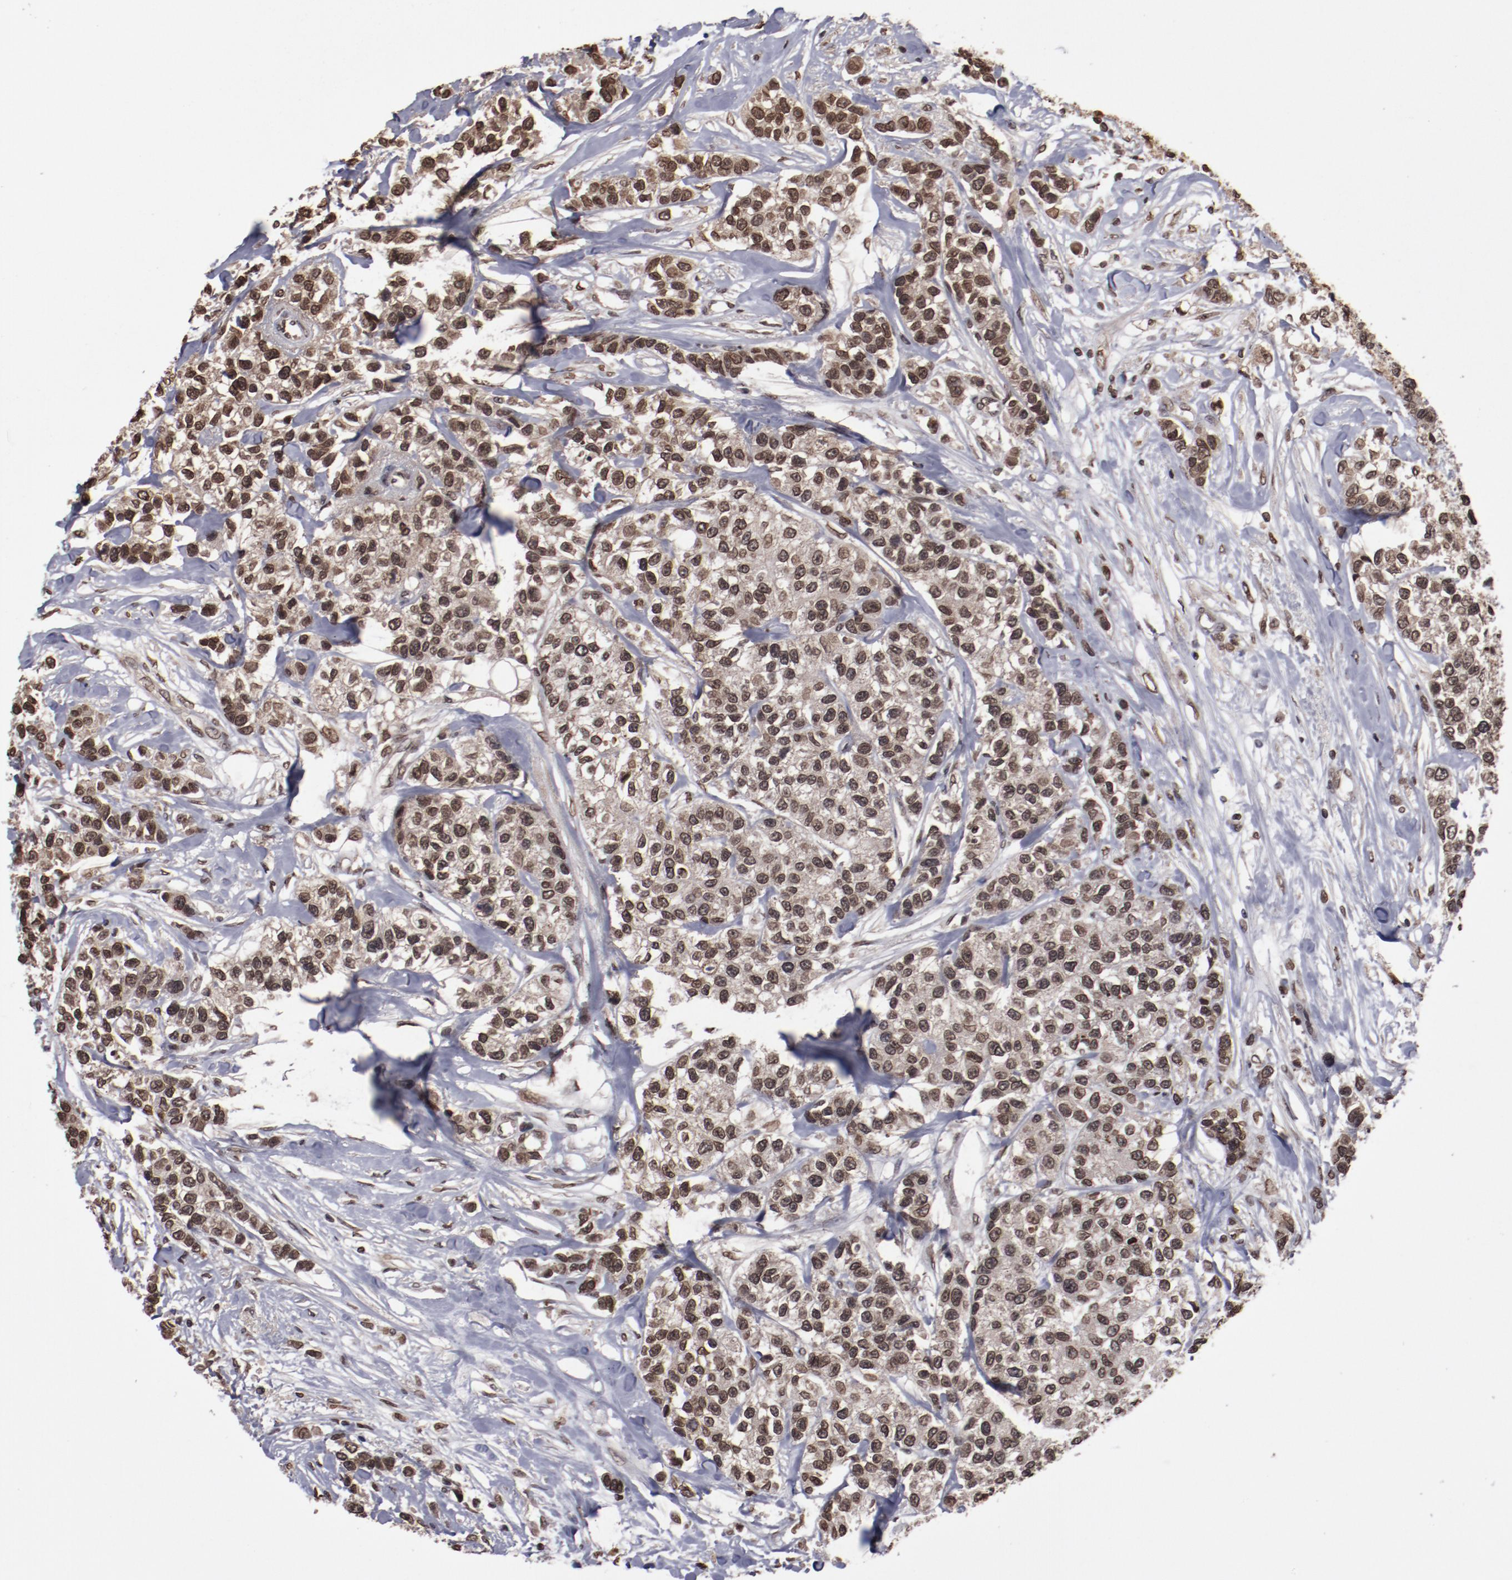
{"staining": {"intensity": "moderate", "quantity": ">75%", "location": "nuclear"}, "tissue": "breast cancer", "cell_type": "Tumor cells", "image_type": "cancer", "snomed": [{"axis": "morphology", "description": "Duct carcinoma"}, {"axis": "topography", "description": "Breast"}], "caption": "Brown immunohistochemical staining in breast intraductal carcinoma exhibits moderate nuclear expression in about >75% of tumor cells.", "gene": "AKT1", "patient": {"sex": "female", "age": 51}}